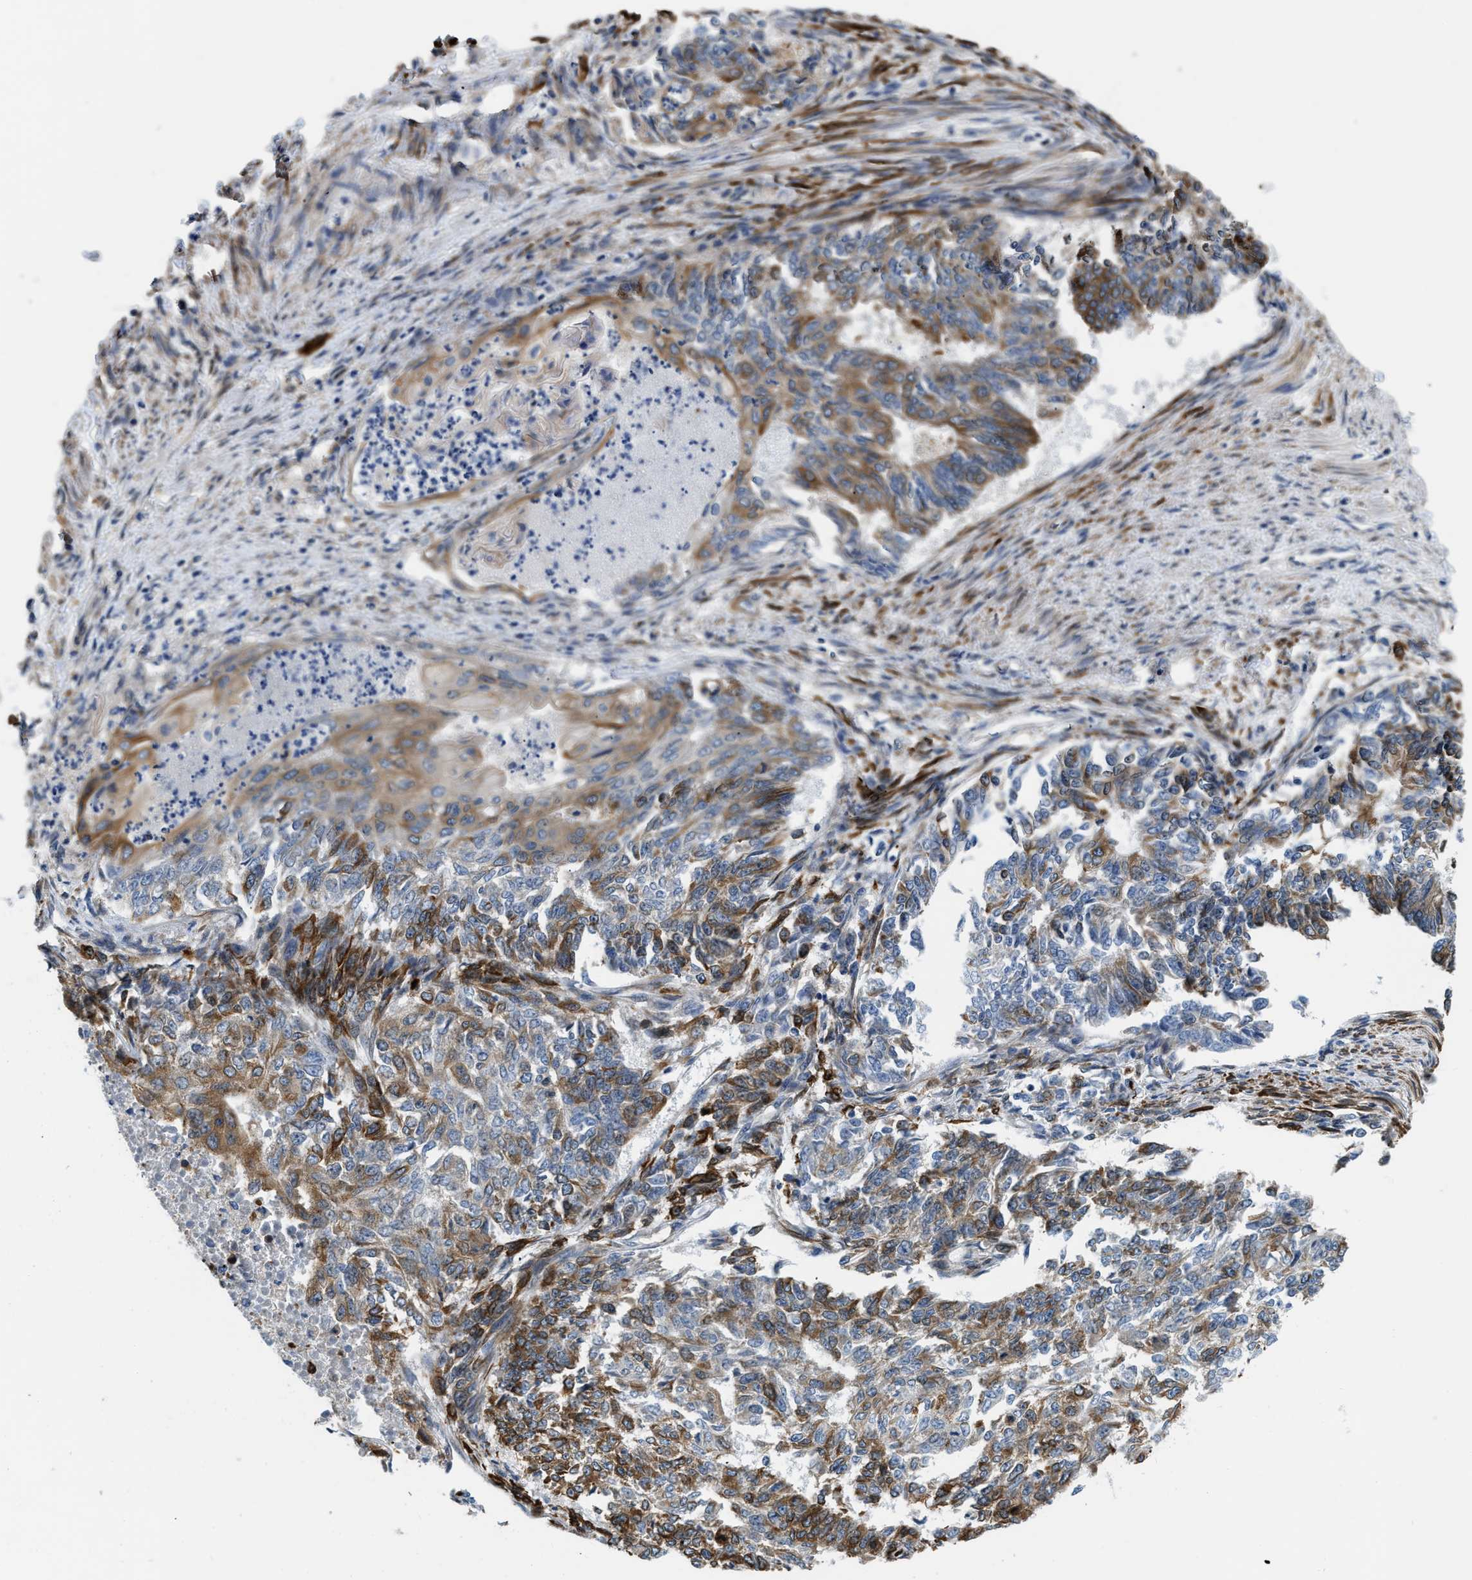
{"staining": {"intensity": "moderate", "quantity": "25%-75%", "location": "cytoplasmic/membranous"}, "tissue": "endometrial cancer", "cell_type": "Tumor cells", "image_type": "cancer", "snomed": [{"axis": "morphology", "description": "Adenocarcinoma, NOS"}, {"axis": "topography", "description": "Endometrium"}], "caption": "The micrograph exhibits immunohistochemical staining of endometrial cancer (adenocarcinoma). There is moderate cytoplasmic/membranous expression is seen in about 25%-75% of tumor cells.", "gene": "ARL6IP5", "patient": {"sex": "female", "age": 32}}